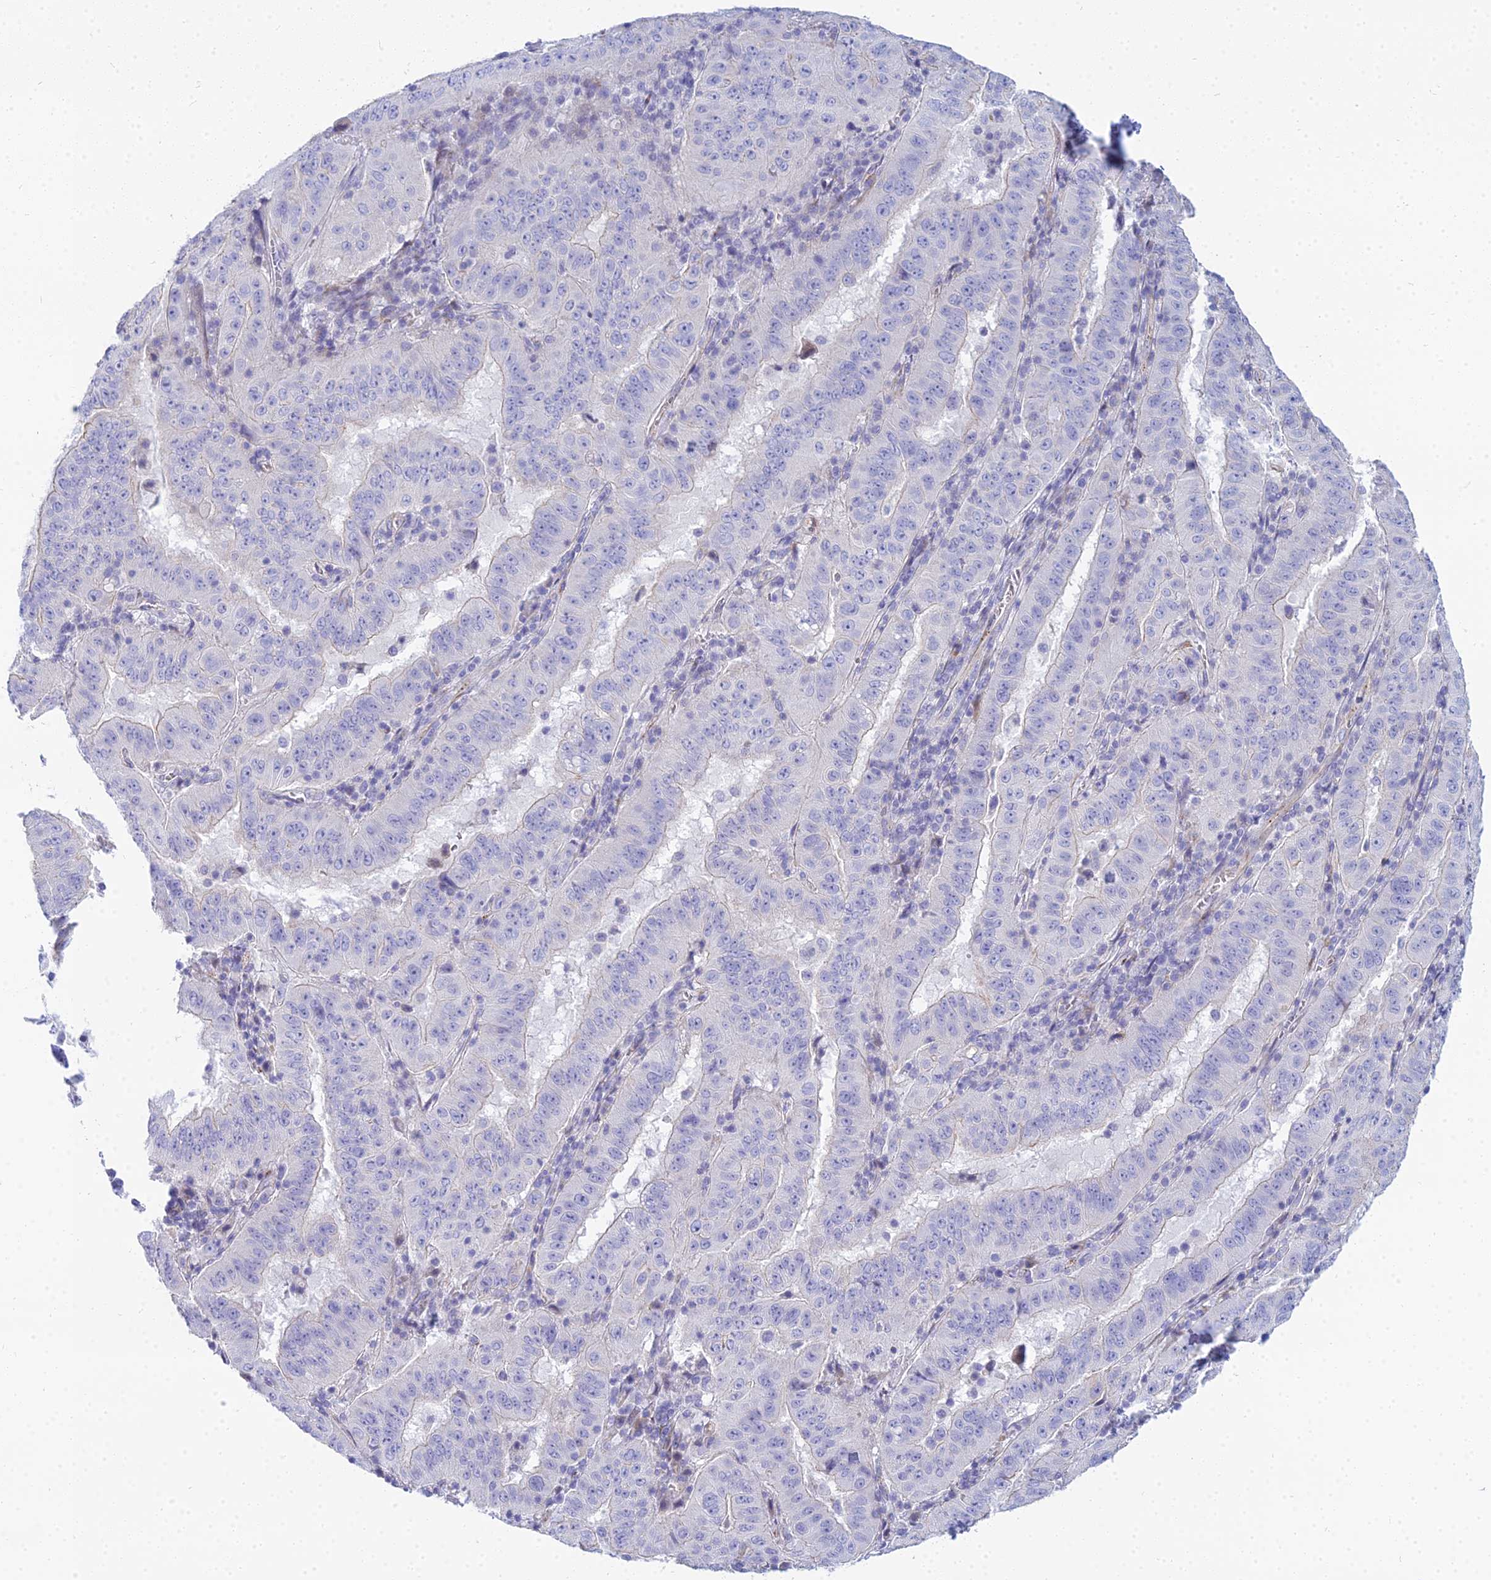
{"staining": {"intensity": "negative", "quantity": "none", "location": "none"}, "tissue": "pancreatic cancer", "cell_type": "Tumor cells", "image_type": "cancer", "snomed": [{"axis": "morphology", "description": "Adenocarcinoma, NOS"}, {"axis": "topography", "description": "Pancreas"}], "caption": "Pancreatic cancer (adenocarcinoma) was stained to show a protein in brown. There is no significant expression in tumor cells. (Brightfield microscopy of DAB (3,3'-diaminobenzidine) immunohistochemistry at high magnification).", "gene": "SMIM24", "patient": {"sex": "male", "age": 63}}